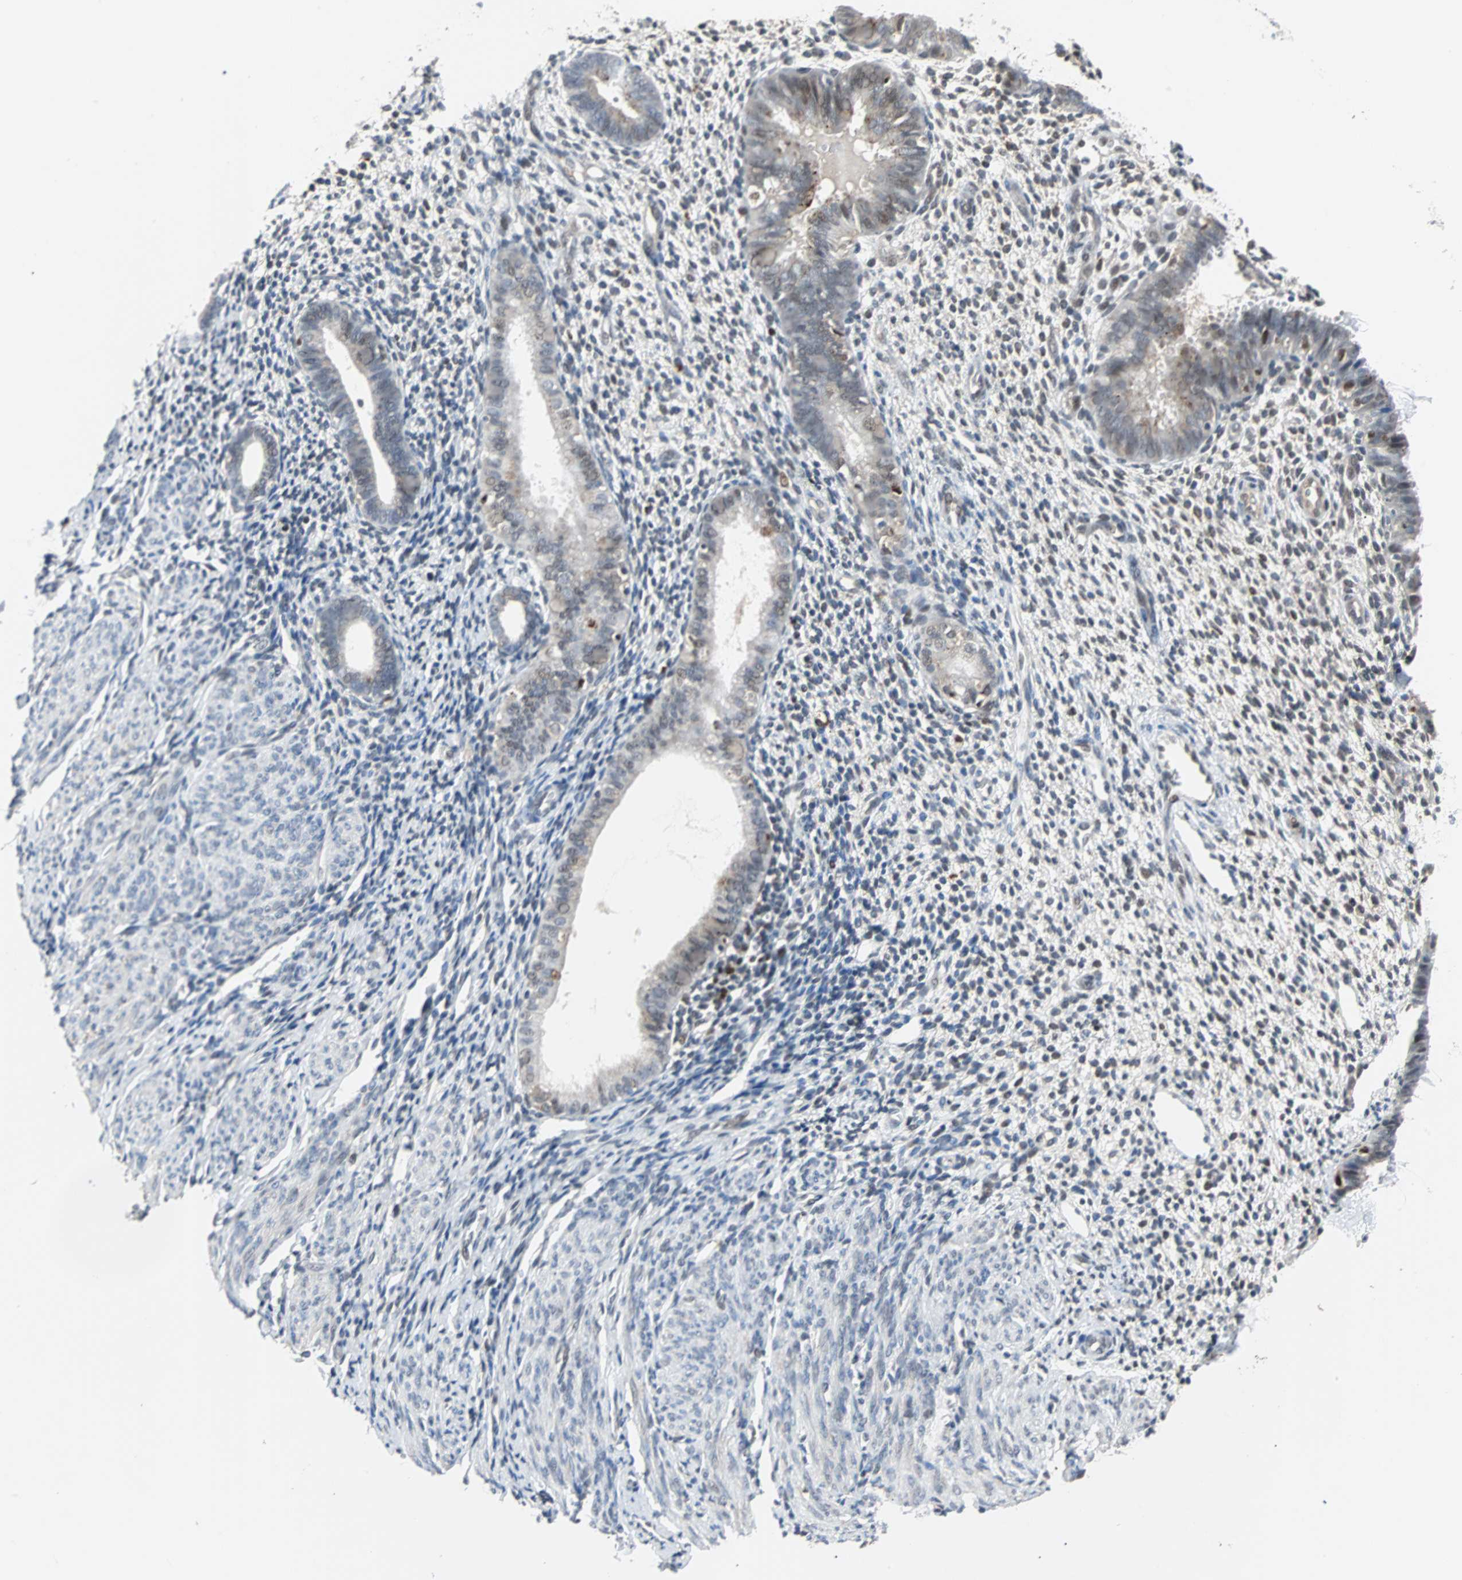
{"staining": {"intensity": "weak", "quantity": "25%-75%", "location": "nuclear"}, "tissue": "endometrium", "cell_type": "Cells in endometrial stroma", "image_type": "normal", "snomed": [{"axis": "morphology", "description": "Normal tissue, NOS"}, {"axis": "topography", "description": "Endometrium"}], "caption": "Immunohistochemical staining of unremarkable human endometrium reveals weak nuclear protein staining in approximately 25%-75% of cells in endometrial stroma. The staining was performed using DAB (3,3'-diaminobenzidine), with brown indicating positive protein expression. Nuclei are stained blue with hematoxylin.", "gene": "HLX", "patient": {"sex": "female", "age": 61}}